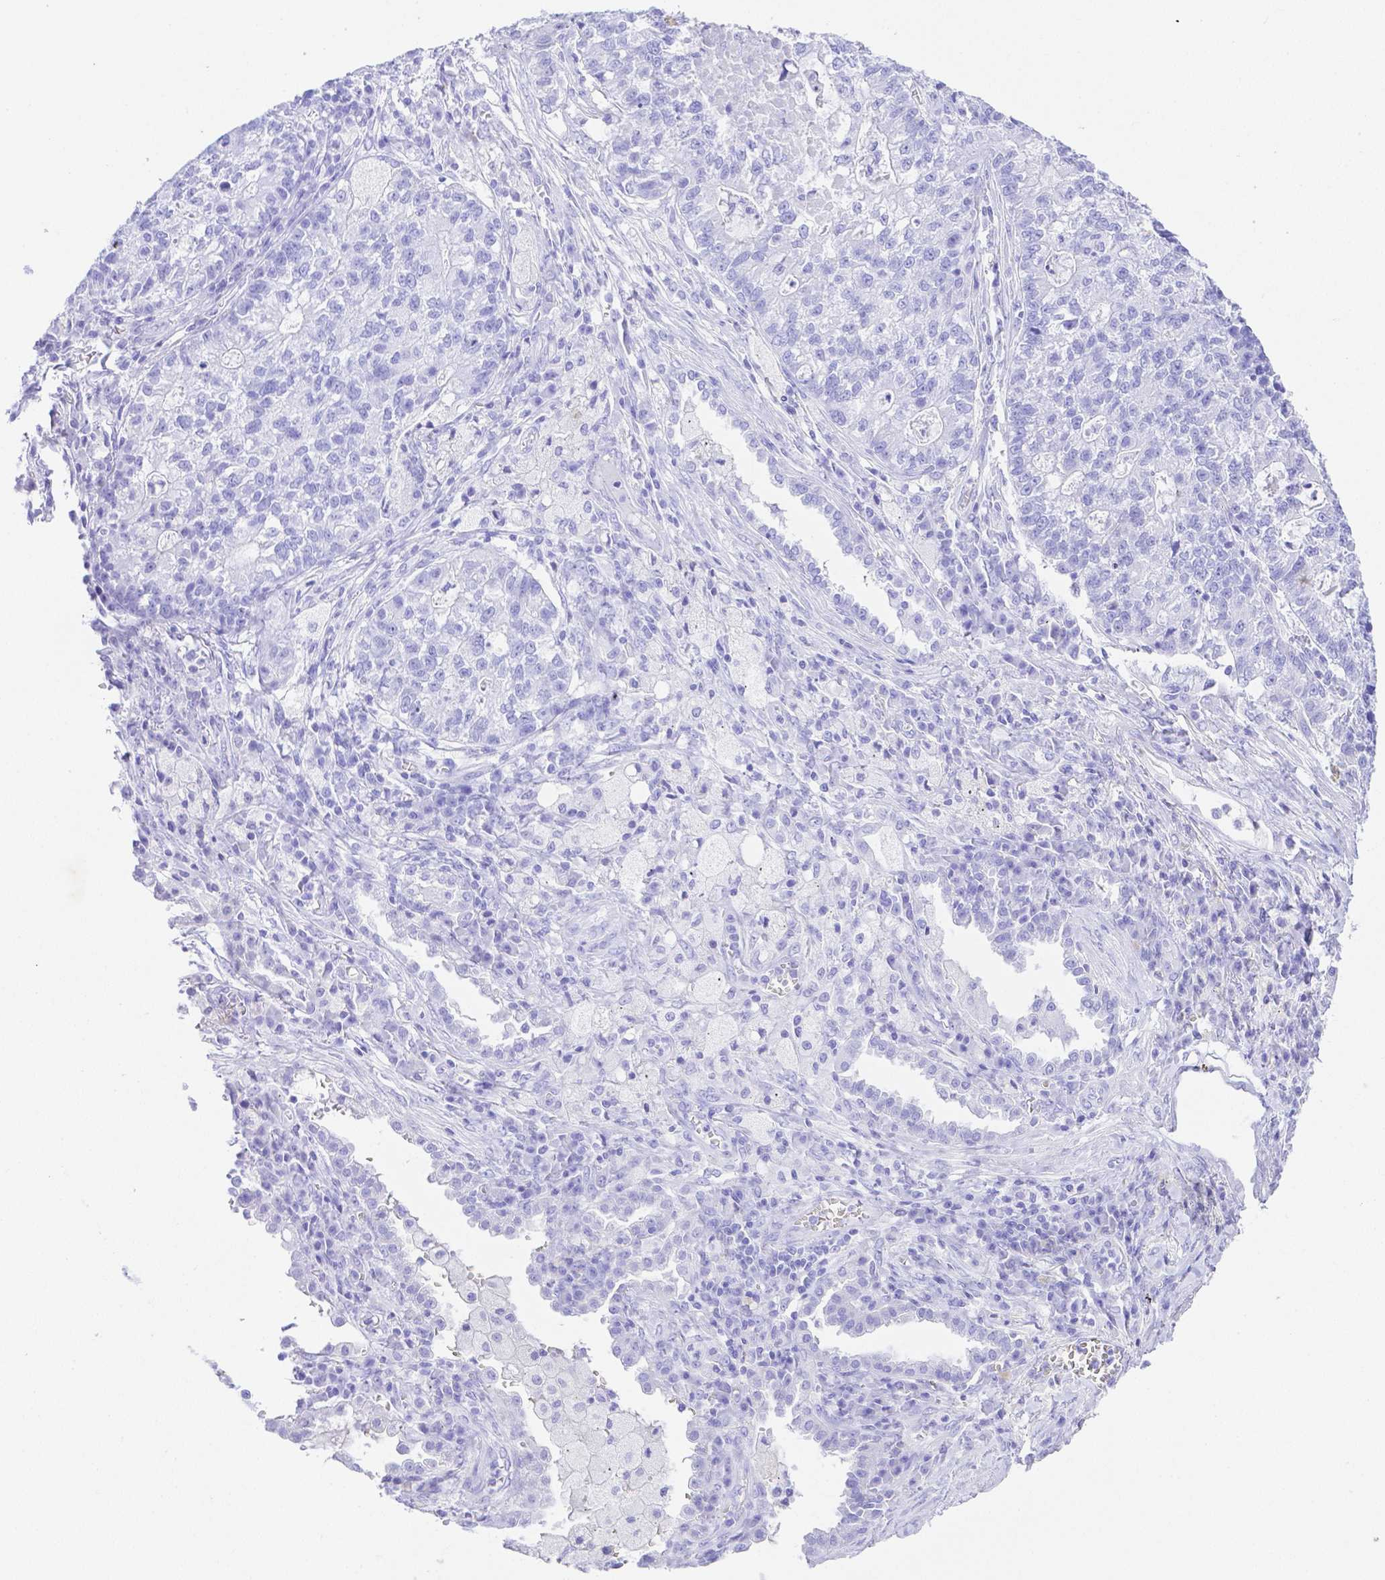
{"staining": {"intensity": "negative", "quantity": "none", "location": "none"}, "tissue": "lung cancer", "cell_type": "Tumor cells", "image_type": "cancer", "snomed": [{"axis": "morphology", "description": "Adenocarcinoma, NOS"}, {"axis": "topography", "description": "Lung"}], "caption": "Lung cancer (adenocarcinoma) was stained to show a protein in brown. There is no significant expression in tumor cells.", "gene": "SMR3A", "patient": {"sex": "male", "age": 57}}